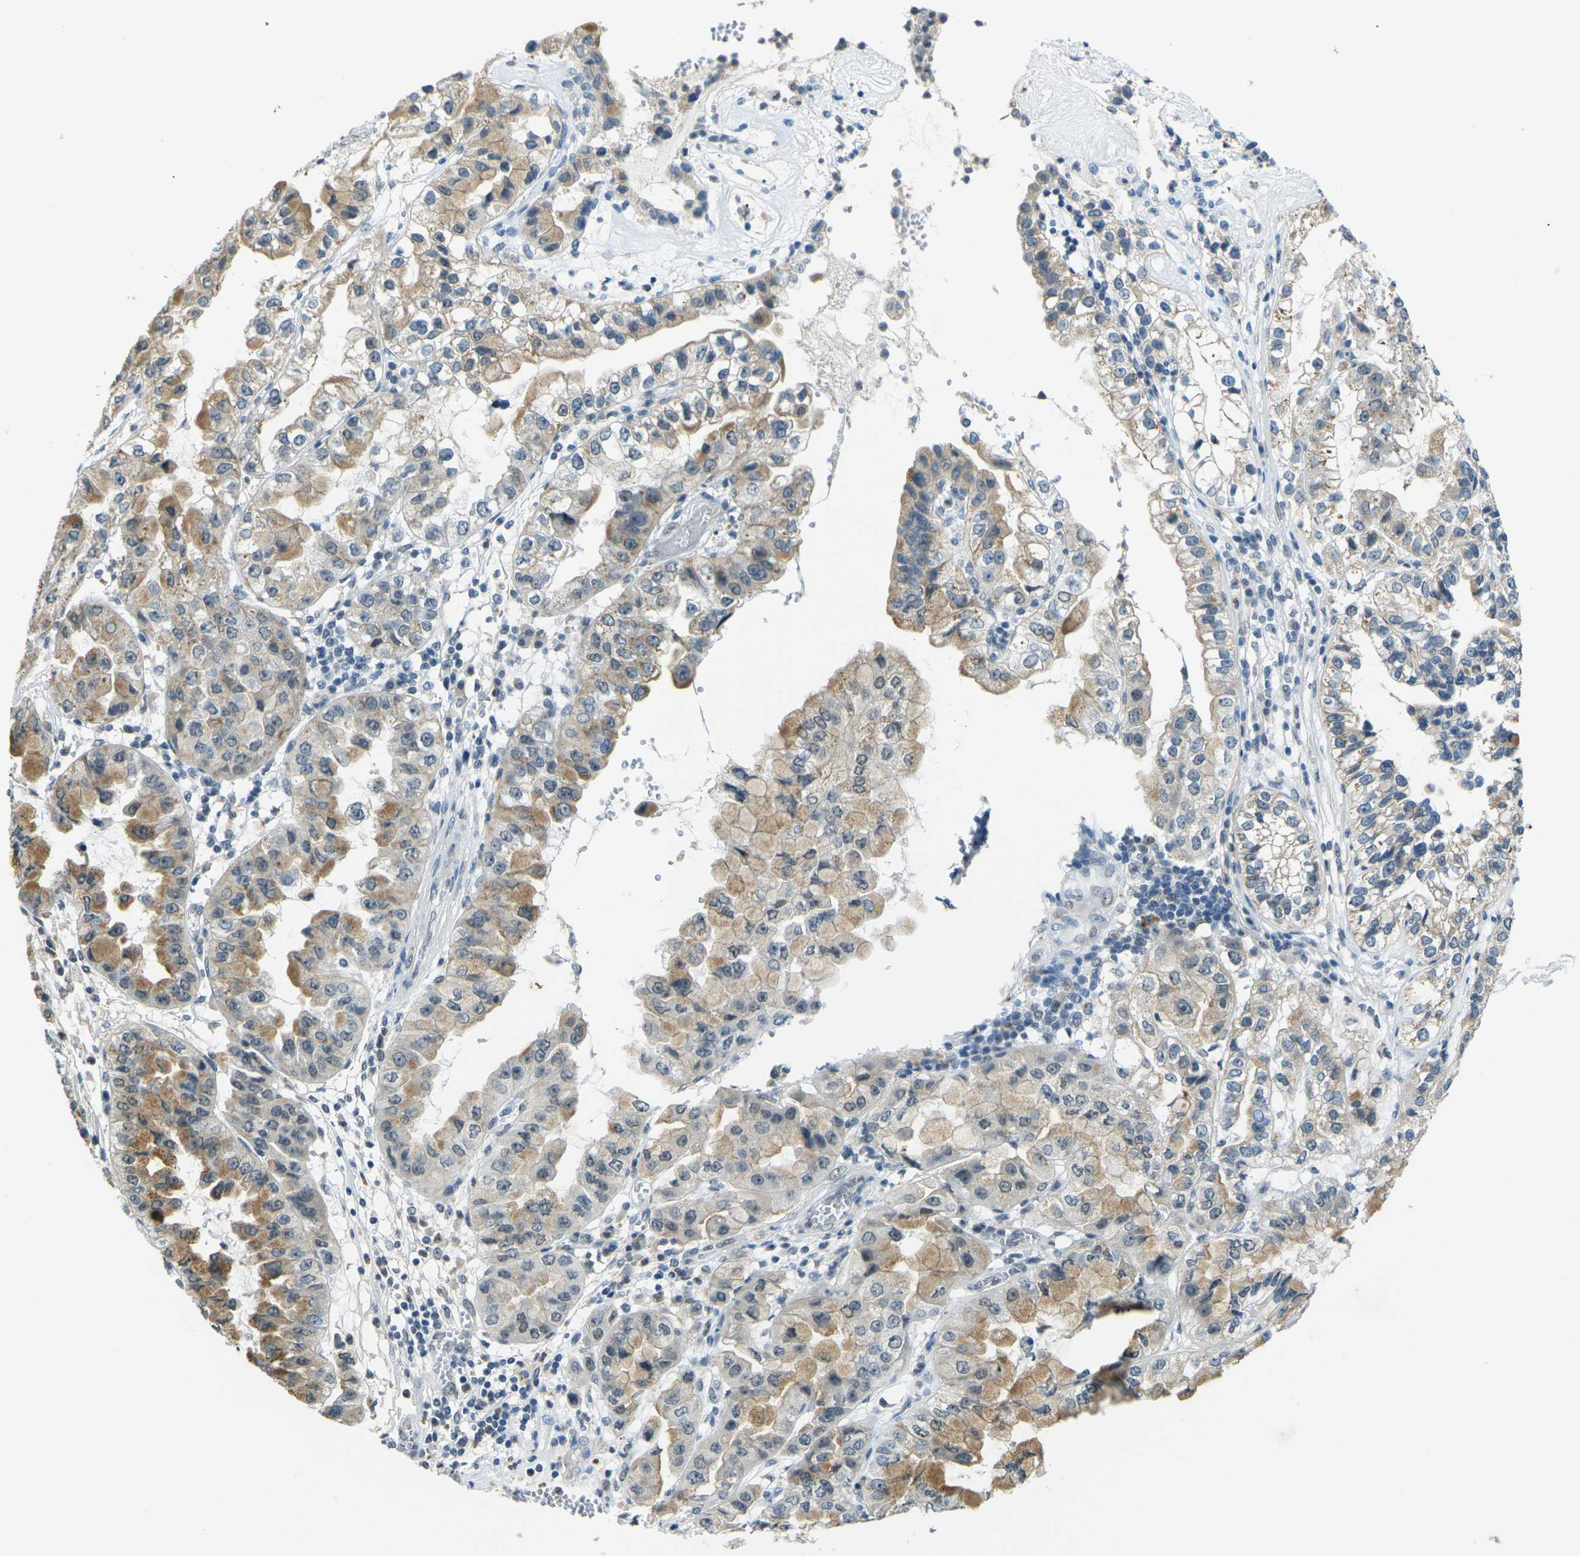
{"staining": {"intensity": "moderate", "quantity": ">75%", "location": "cytoplasmic/membranous"}, "tissue": "liver cancer", "cell_type": "Tumor cells", "image_type": "cancer", "snomed": [{"axis": "morphology", "description": "Cholangiocarcinoma"}, {"axis": "topography", "description": "Liver"}], "caption": "Liver cancer was stained to show a protein in brown. There is medium levels of moderate cytoplasmic/membranous positivity in about >75% of tumor cells.", "gene": "SPTBN2", "patient": {"sex": "female", "age": 79}}